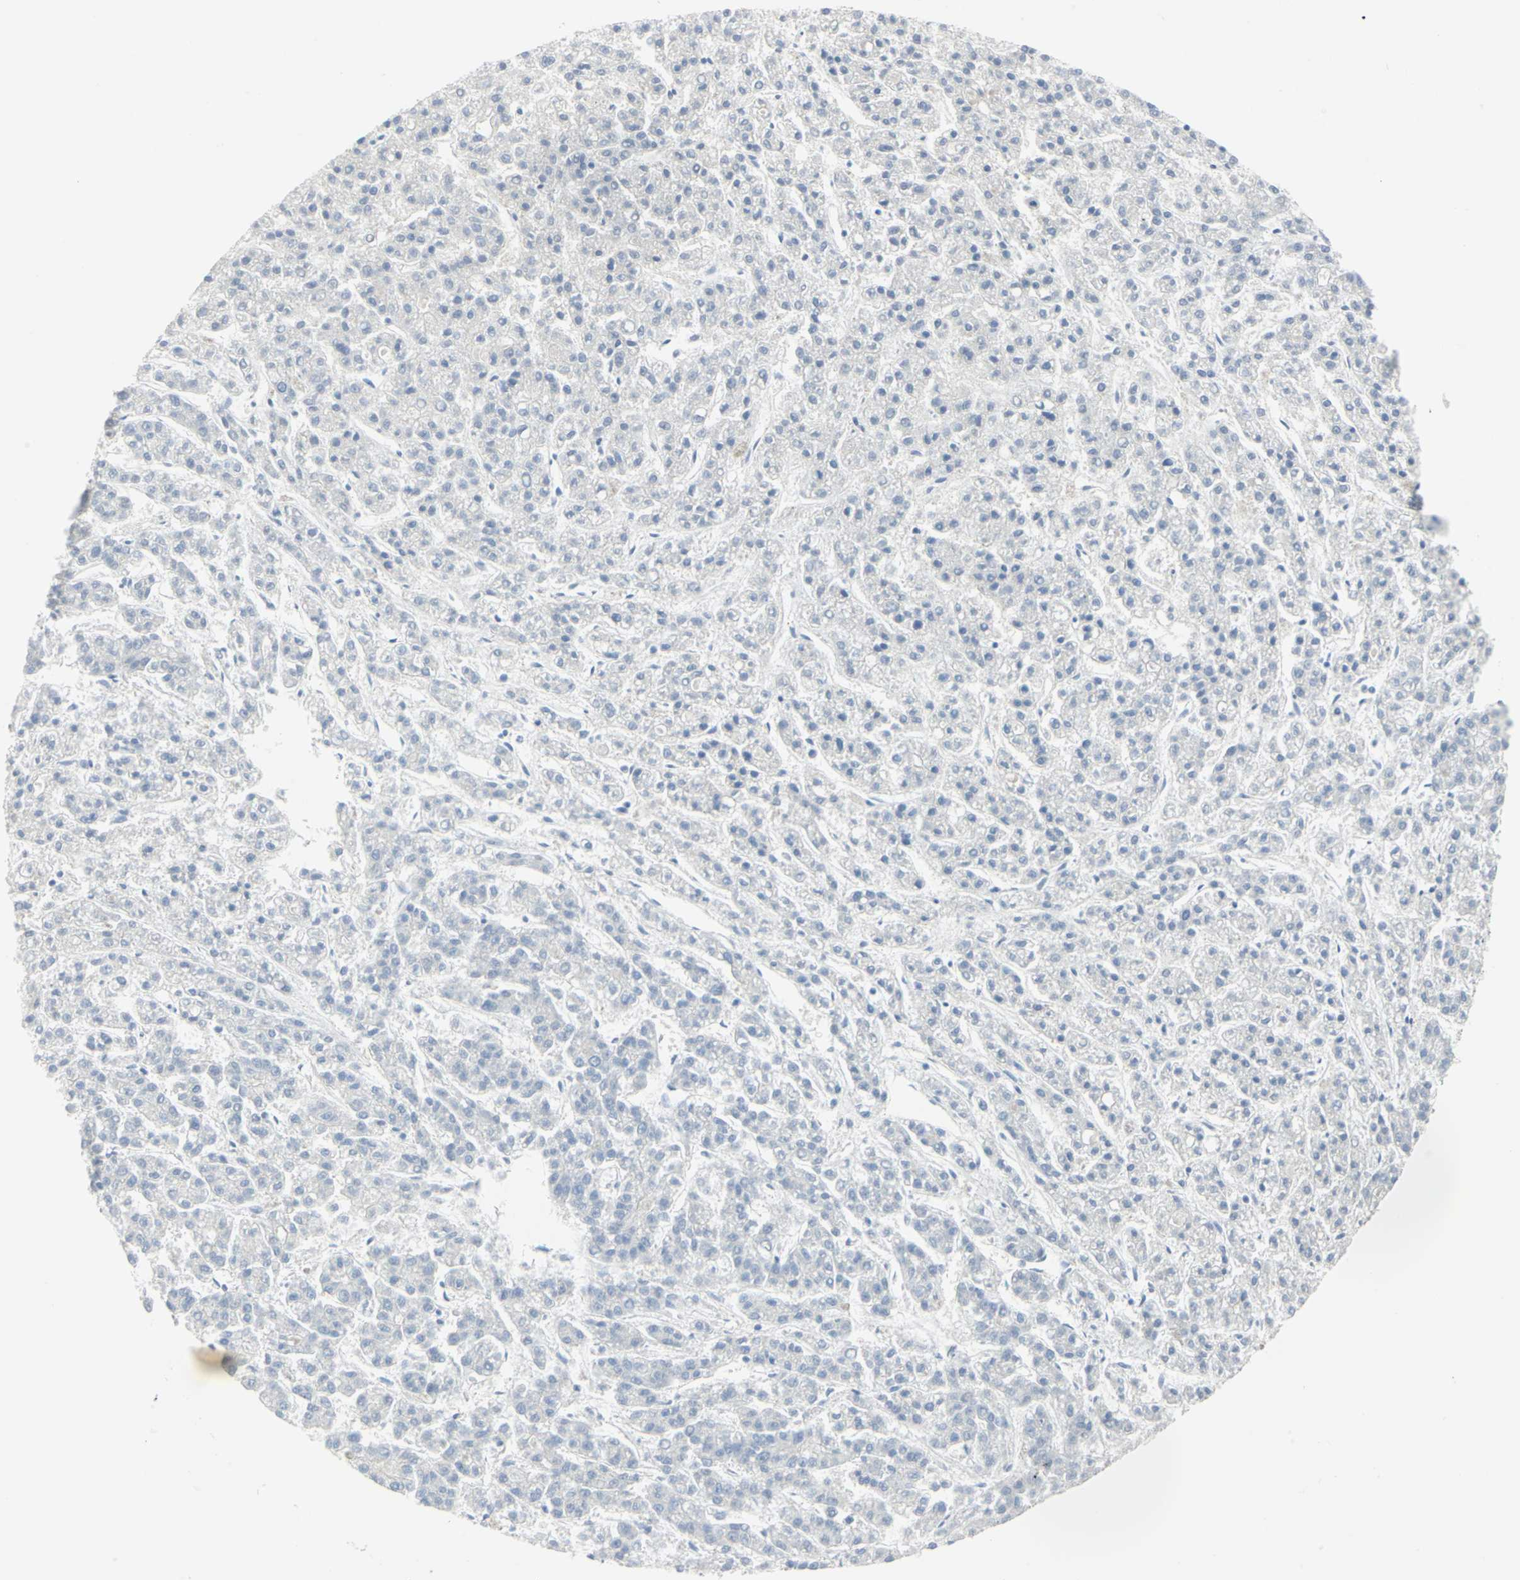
{"staining": {"intensity": "negative", "quantity": "none", "location": "none"}, "tissue": "liver cancer", "cell_type": "Tumor cells", "image_type": "cancer", "snomed": [{"axis": "morphology", "description": "Carcinoma, Hepatocellular, NOS"}, {"axis": "topography", "description": "Liver"}], "caption": "Protein analysis of liver cancer exhibits no significant positivity in tumor cells.", "gene": "GPR3", "patient": {"sex": "male", "age": 70}}